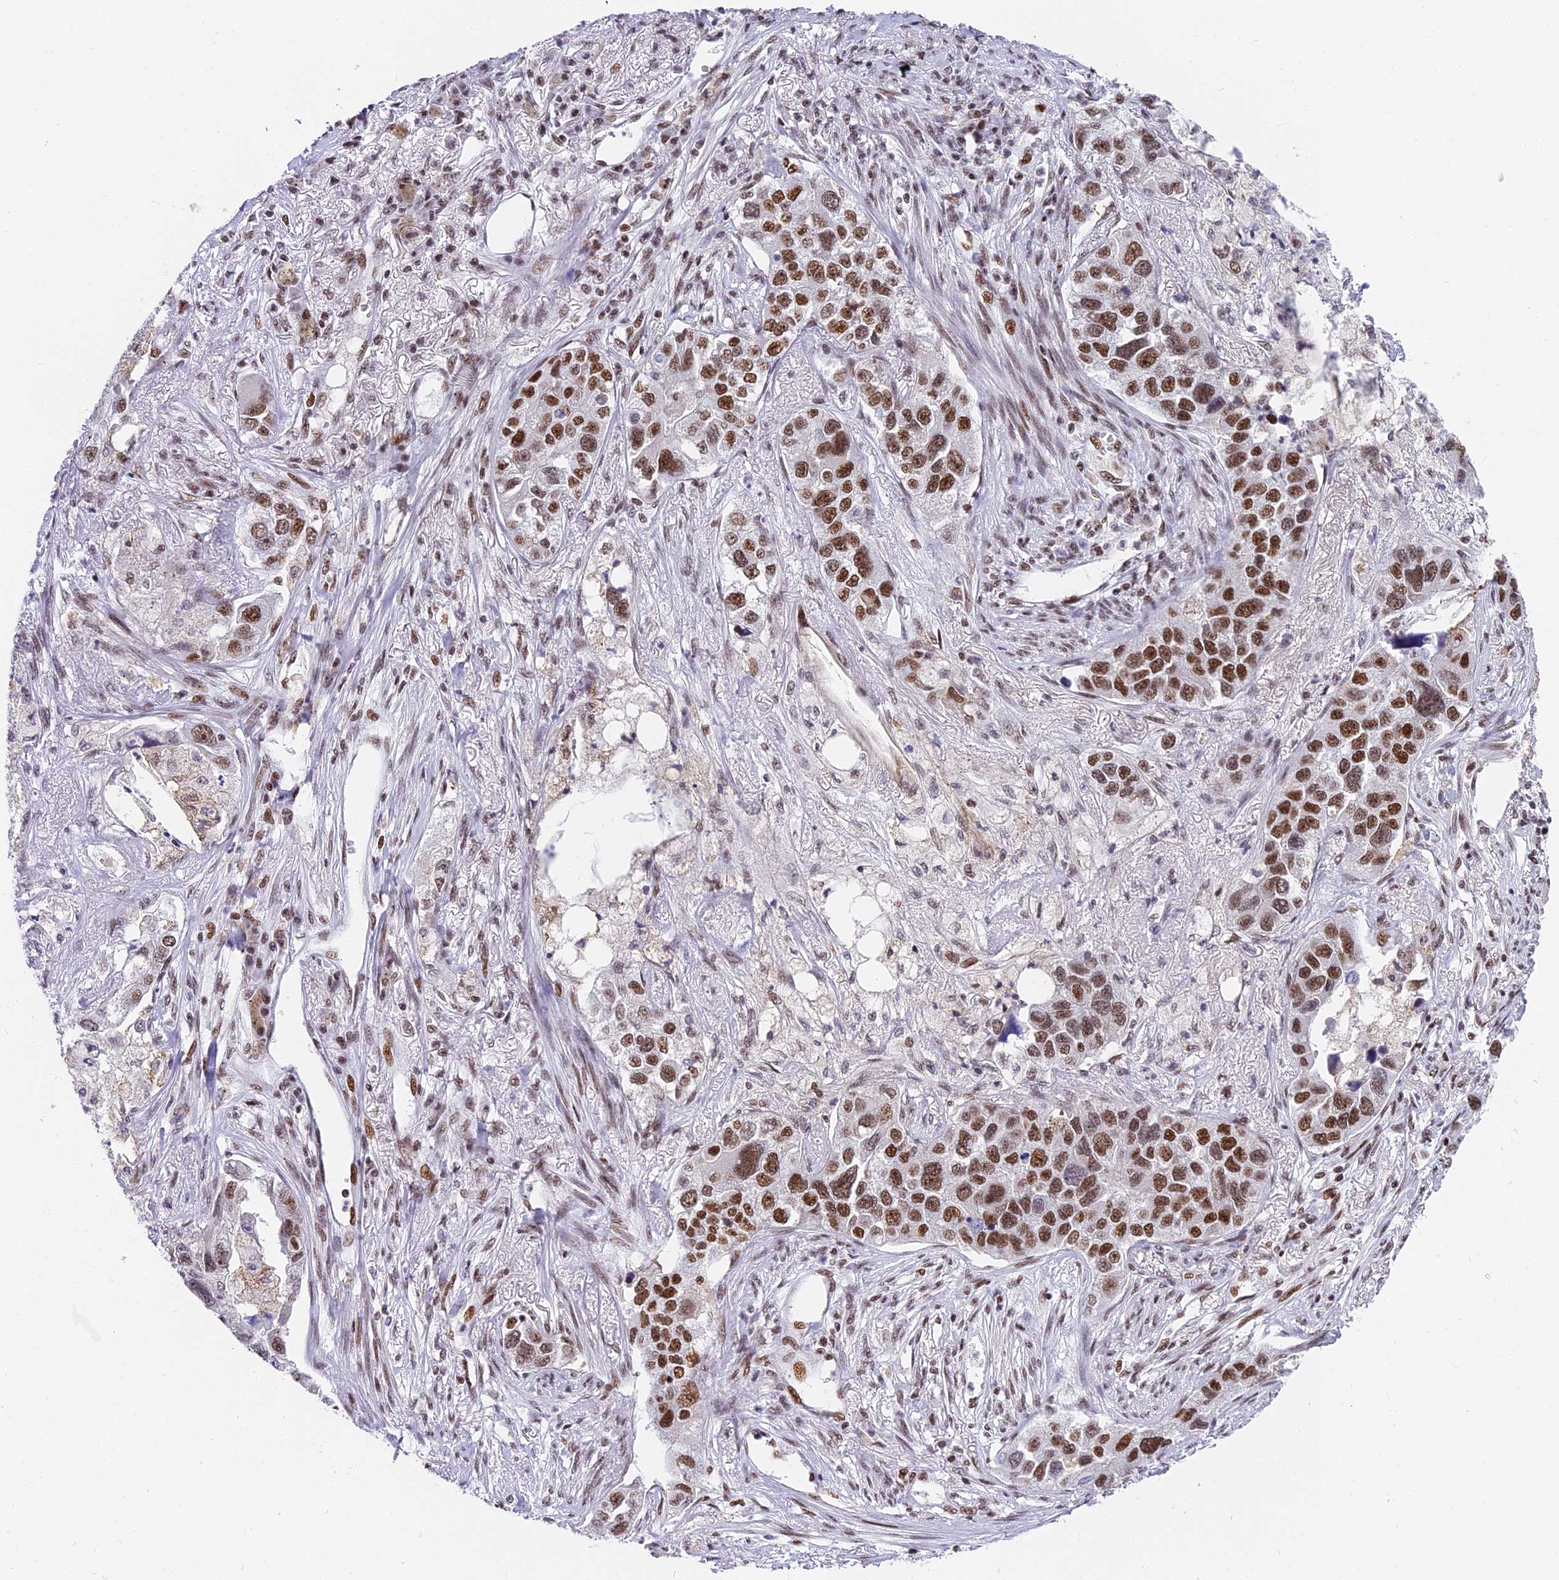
{"staining": {"intensity": "moderate", "quantity": ">75%", "location": "nuclear"}, "tissue": "lung cancer", "cell_type": "Tumor cells", "image_type": "cancer", "snomed": [{"axis": "morphology", "description": "Adenocarcinoma, NOS"}, {"axis": "topography", "description": "Lung"}], "caption": "A photomicrograph of human lung adenocarcinoma stained for a protein reveals moderate nuclear brown staining in tumor cells. The staining was performed using DAB (3,3'-diaminobenzidine), with brown indicating positive protein expression. Nuclei are stained blue with hematoxylin.", "gene": "SBNO1", "patient": {"sex": "male", "age": 49}}